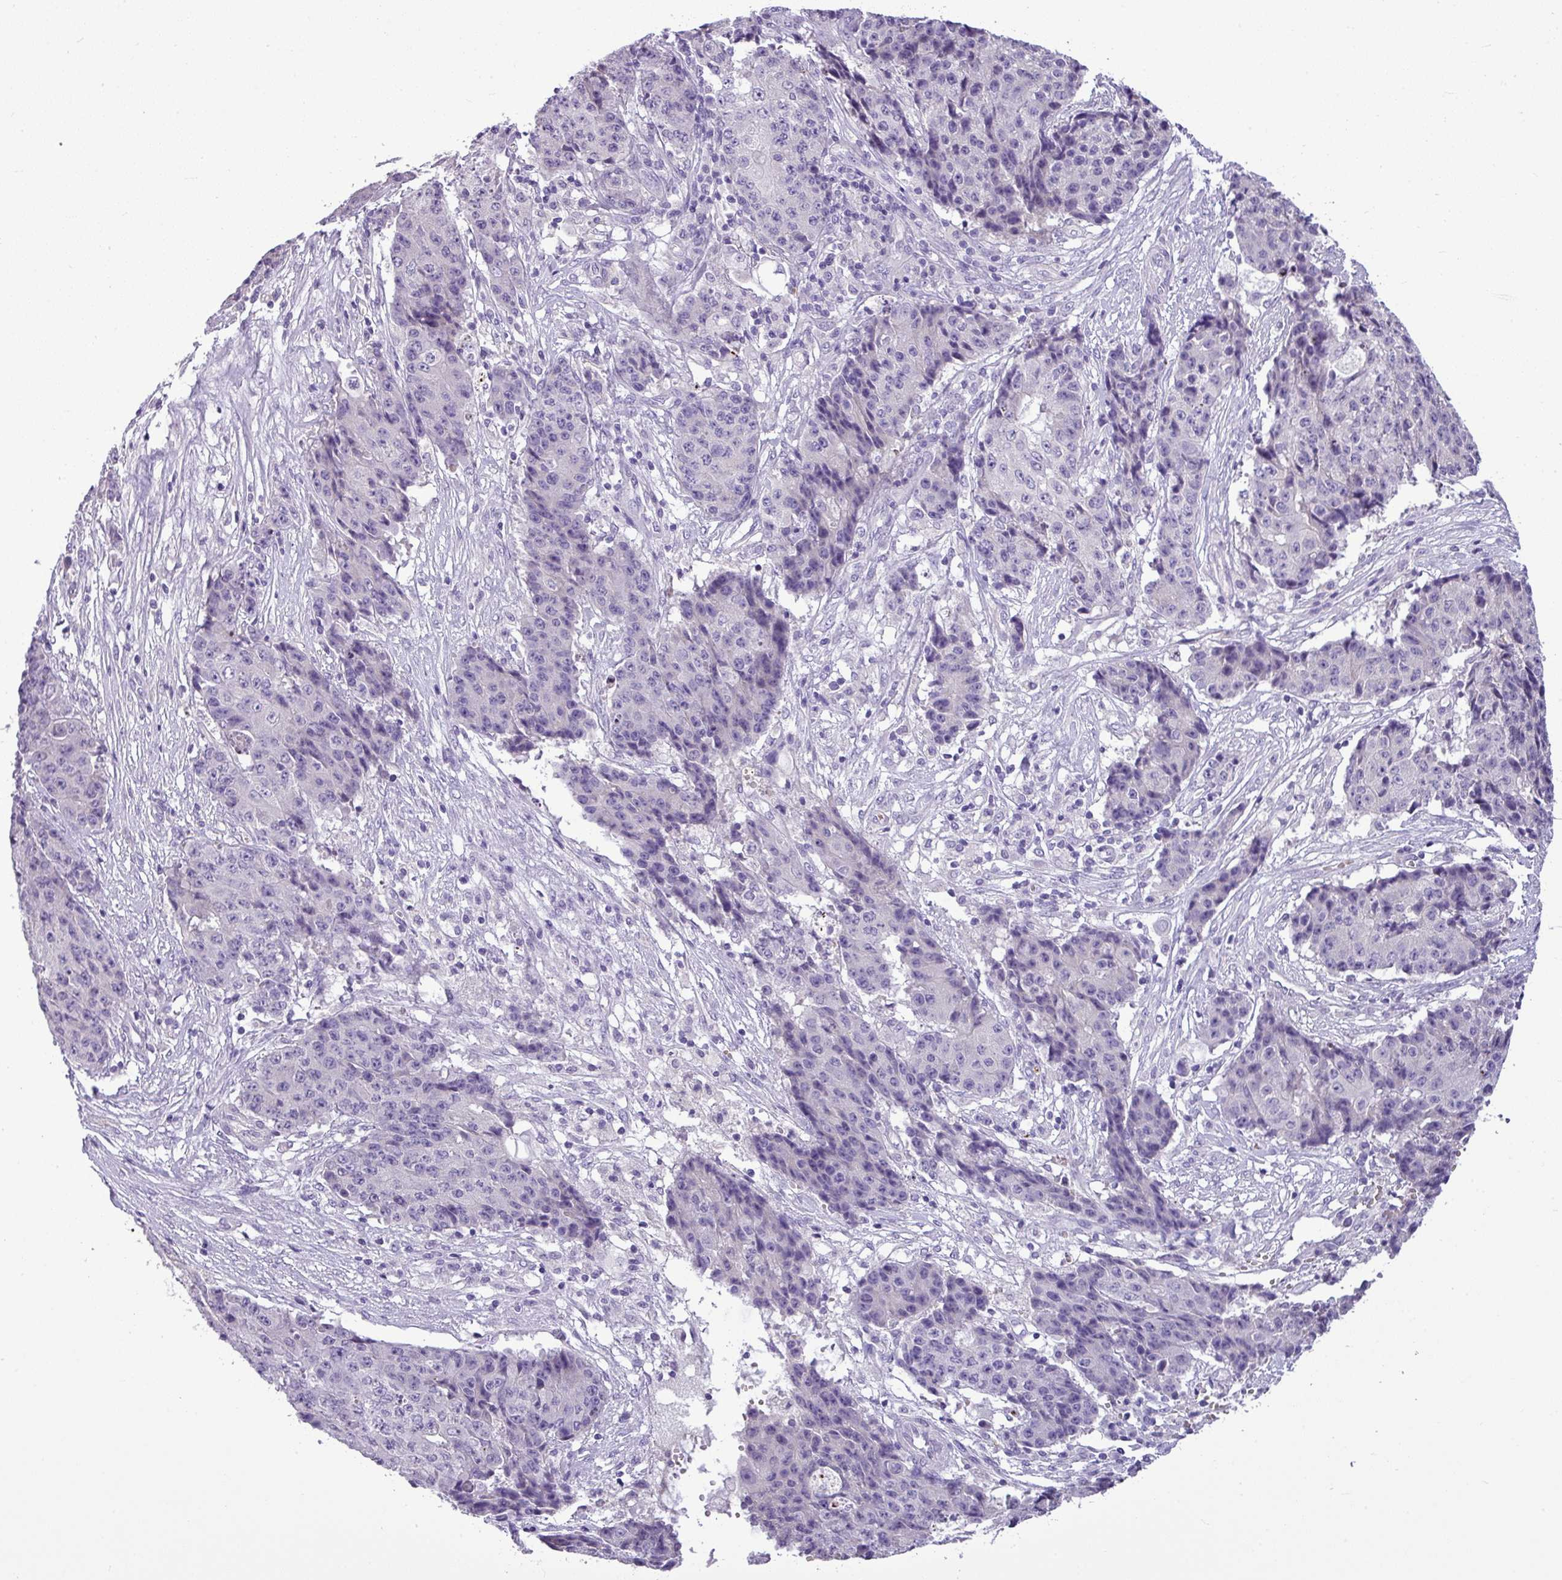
{"staining": {"intensity": "negative", "quantity": "none", "location": "none"}, "tissue": "ovarian cancer", "cell_type": "Tumor cells", "image_type": "cancer", "snomed": [{"axis": "morphology", "description": "Carcinoma, endometroid"}, {"axis": "topography", "description": "Ovary"}], "caption": "Immunohistochemistry photomicrograph of neoplastic tissue: human ovarian endometroid carcinoma stained with DAB (3,3'-diaminobenzidine) demonstrates no significant protein expression in tumor cells.", "gene": "IL17A", "patient": {"sex": "female", "age": 42}}